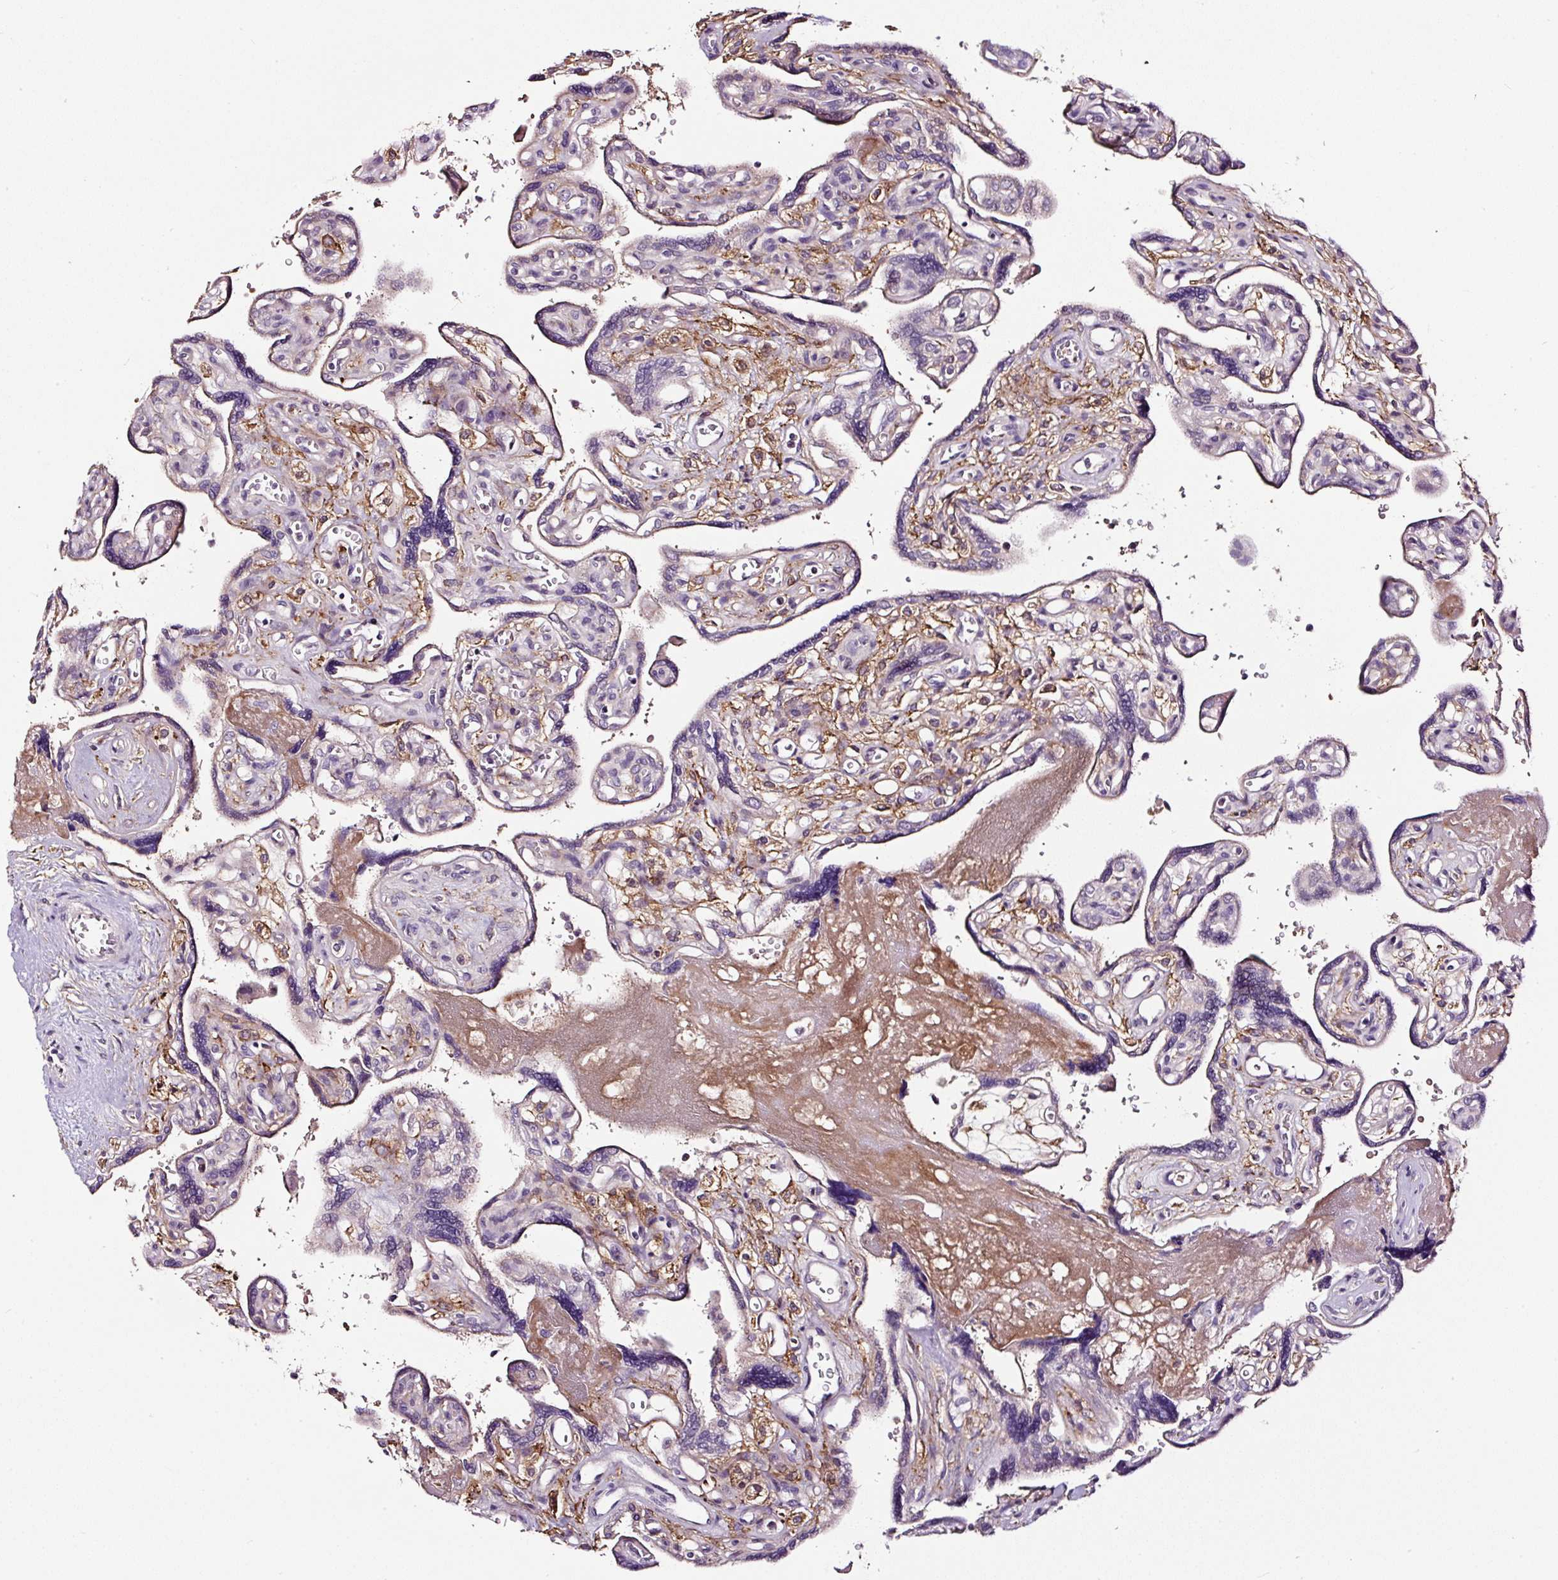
{"staining": {"intensity": "negative", "quantity": "none", "location": "none"}, "tissue": "placenta", "cell_type": "Trophoblastic cells", "image_type": "normal", "snomed": [{"axis": "morphology", "description": "Normal tissue, NOS"}, {"axis": "topography", "description": "Placenta"}], "caption": "Immunohistochemistry (IHC) image of normal human placenta stained for a protein (brown), which displays no staining in trophoblastic cells. (DAB immunohistochemistry with hematoxylin counter stain).", "gene": "LRRC24", "patient": {"sex": "female", "age": 39}}